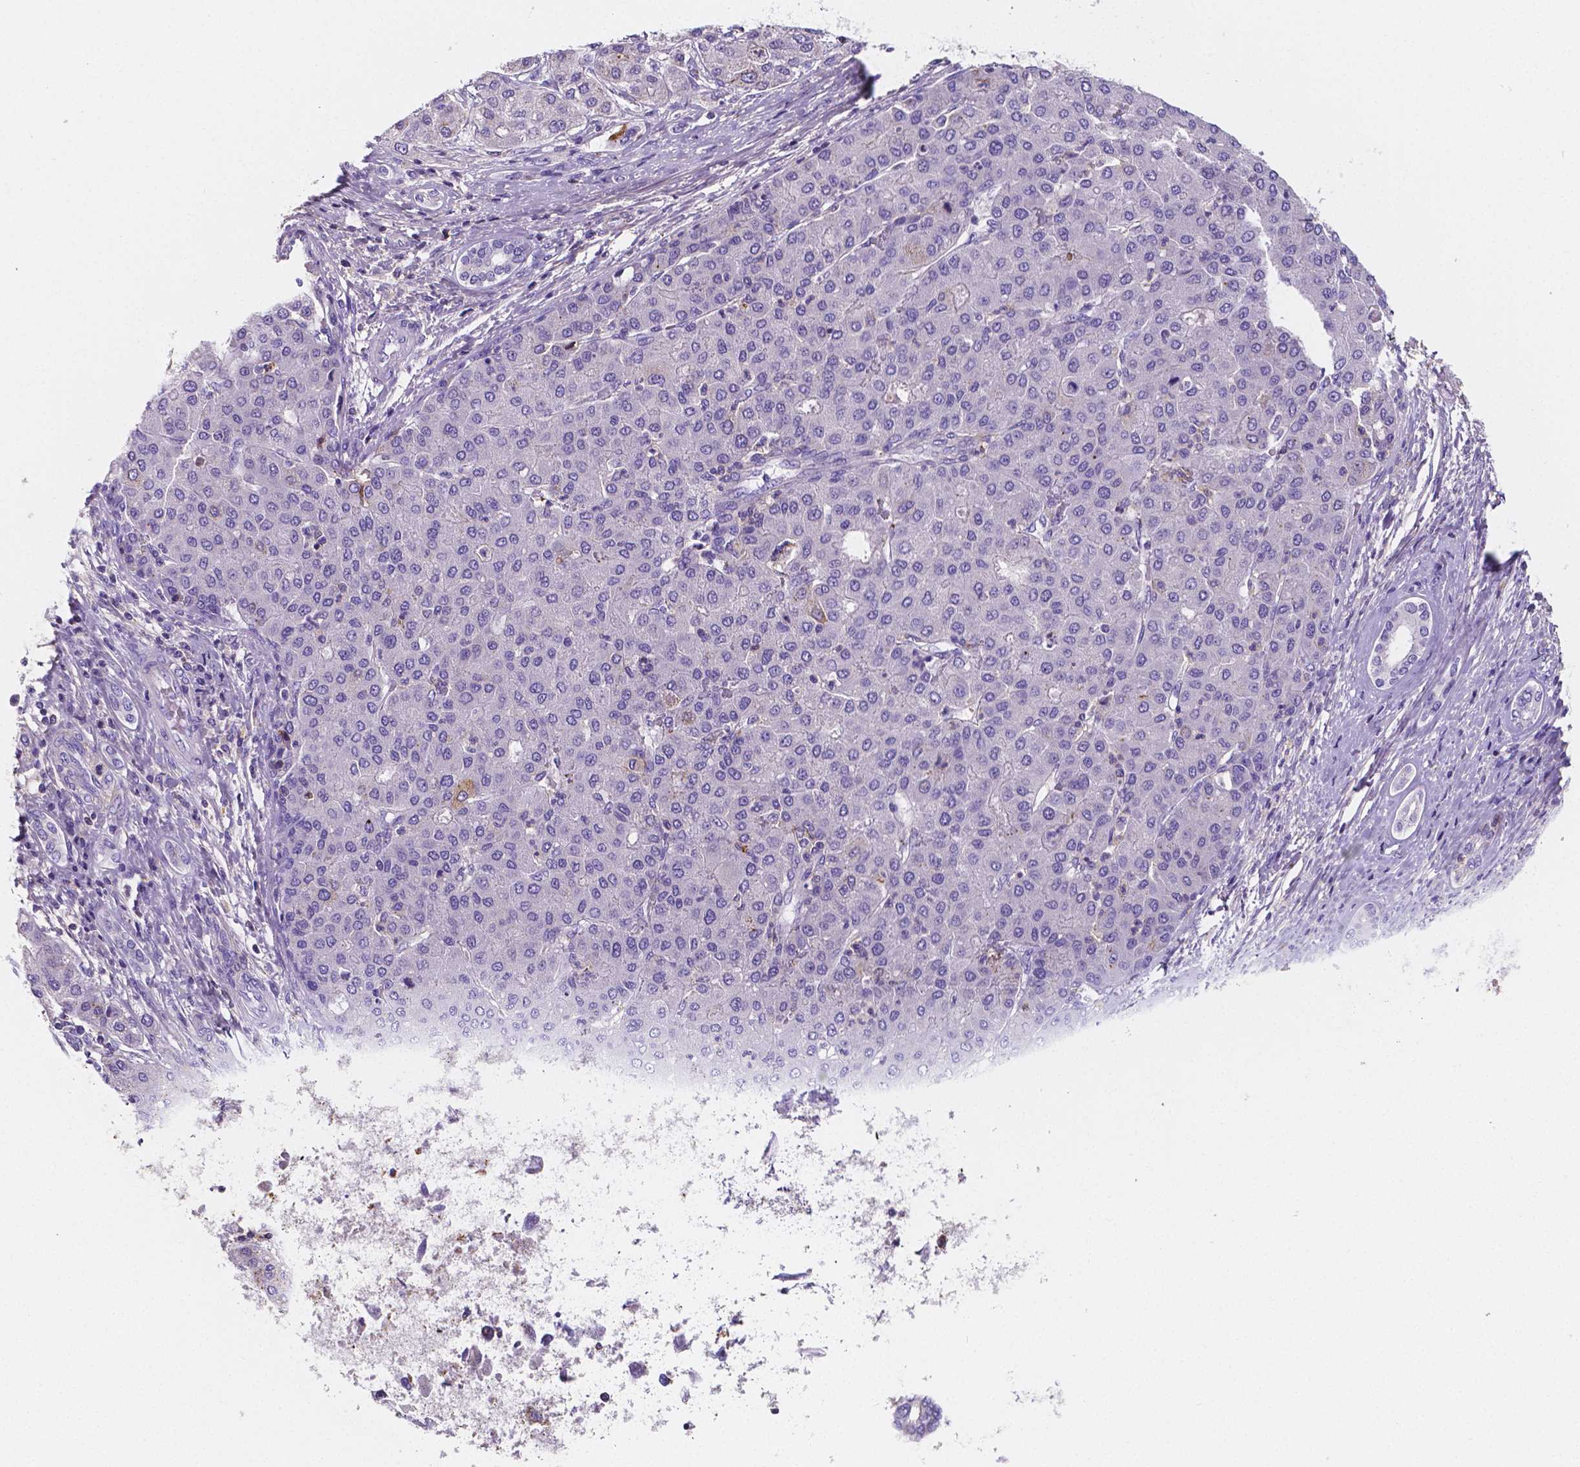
{"staining": {"intensity": "negative", "quantity": "none", "location": "none"}, "tissue": "liver cancer", "cell_type": "Tumor cells", "image_type": "cancer", "snomed": [{"axis": "morphology", "description": "Carcinoma, Hepatocellular, NOS"}, {"axis": "topography", "description": "Liver"}], "caption": "This is an immunohistochemistry (IHC) micrograph of liver hepatocellular carcinoma. There is no expression in tumor cells.", "gene": "GABRD", "patient": {"sex": "male", "age": 65}}